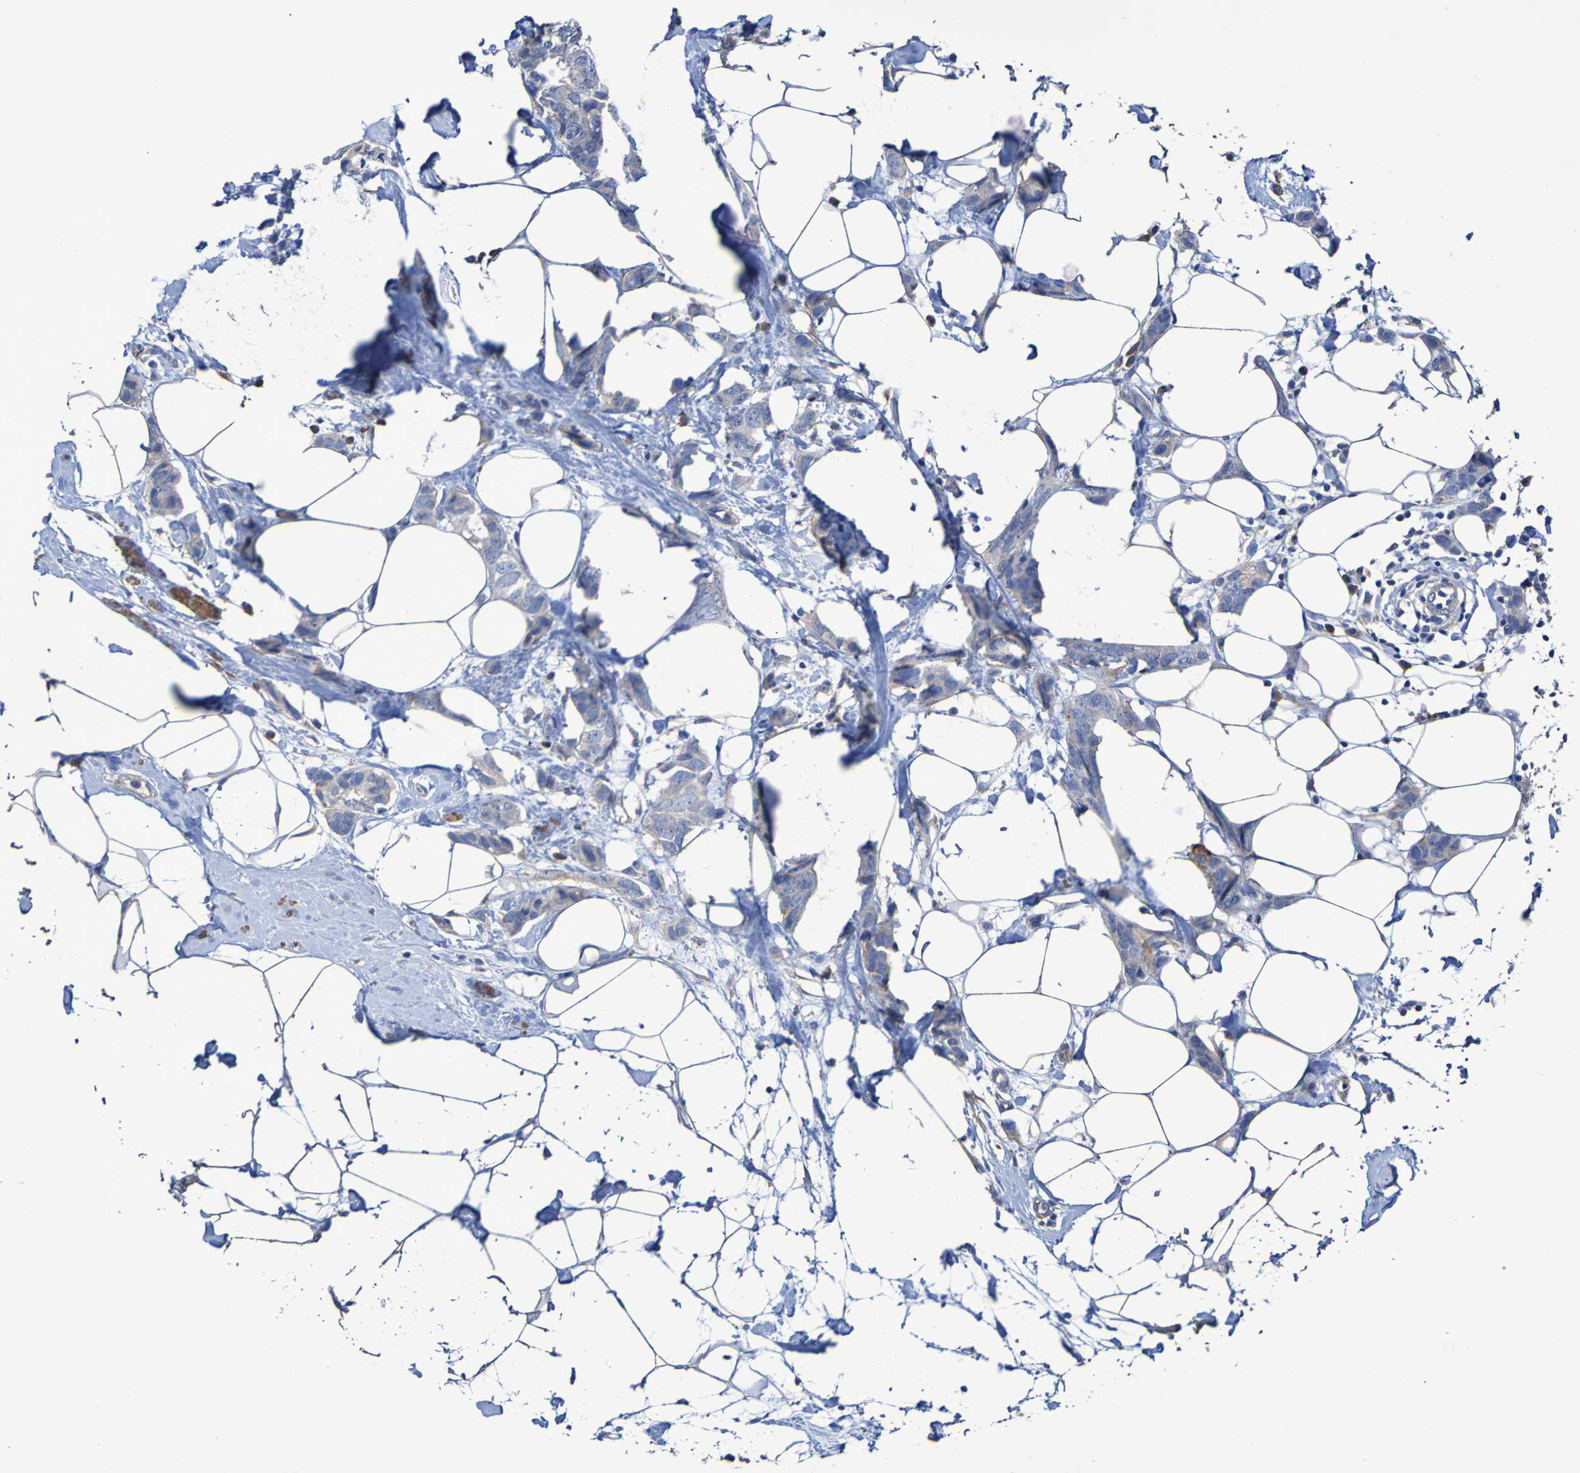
{"staining": {"intensity": "moderate", "quantity": ">75%", "location": "cytoplasmic/membranous"}, "tissue": "breast cancer", "cell_type": "Tumor cells", "image_type": "cancer", "snomed": [{"axis": "morphology", "description": "Normal tissue, NOS"}, {"axis": "morphology", "description": "Duct carcinoma"}, {"axis": "topography", "description": "Breast"}], "caption": "Tumor cells show medium levels of moderate cytoplasmic/membranous expression in approximately >75% of cells in invasive ductal carcinoma (breast).", "gene": "SRPRB", "patient": {"sex": "female", "age": 50}}